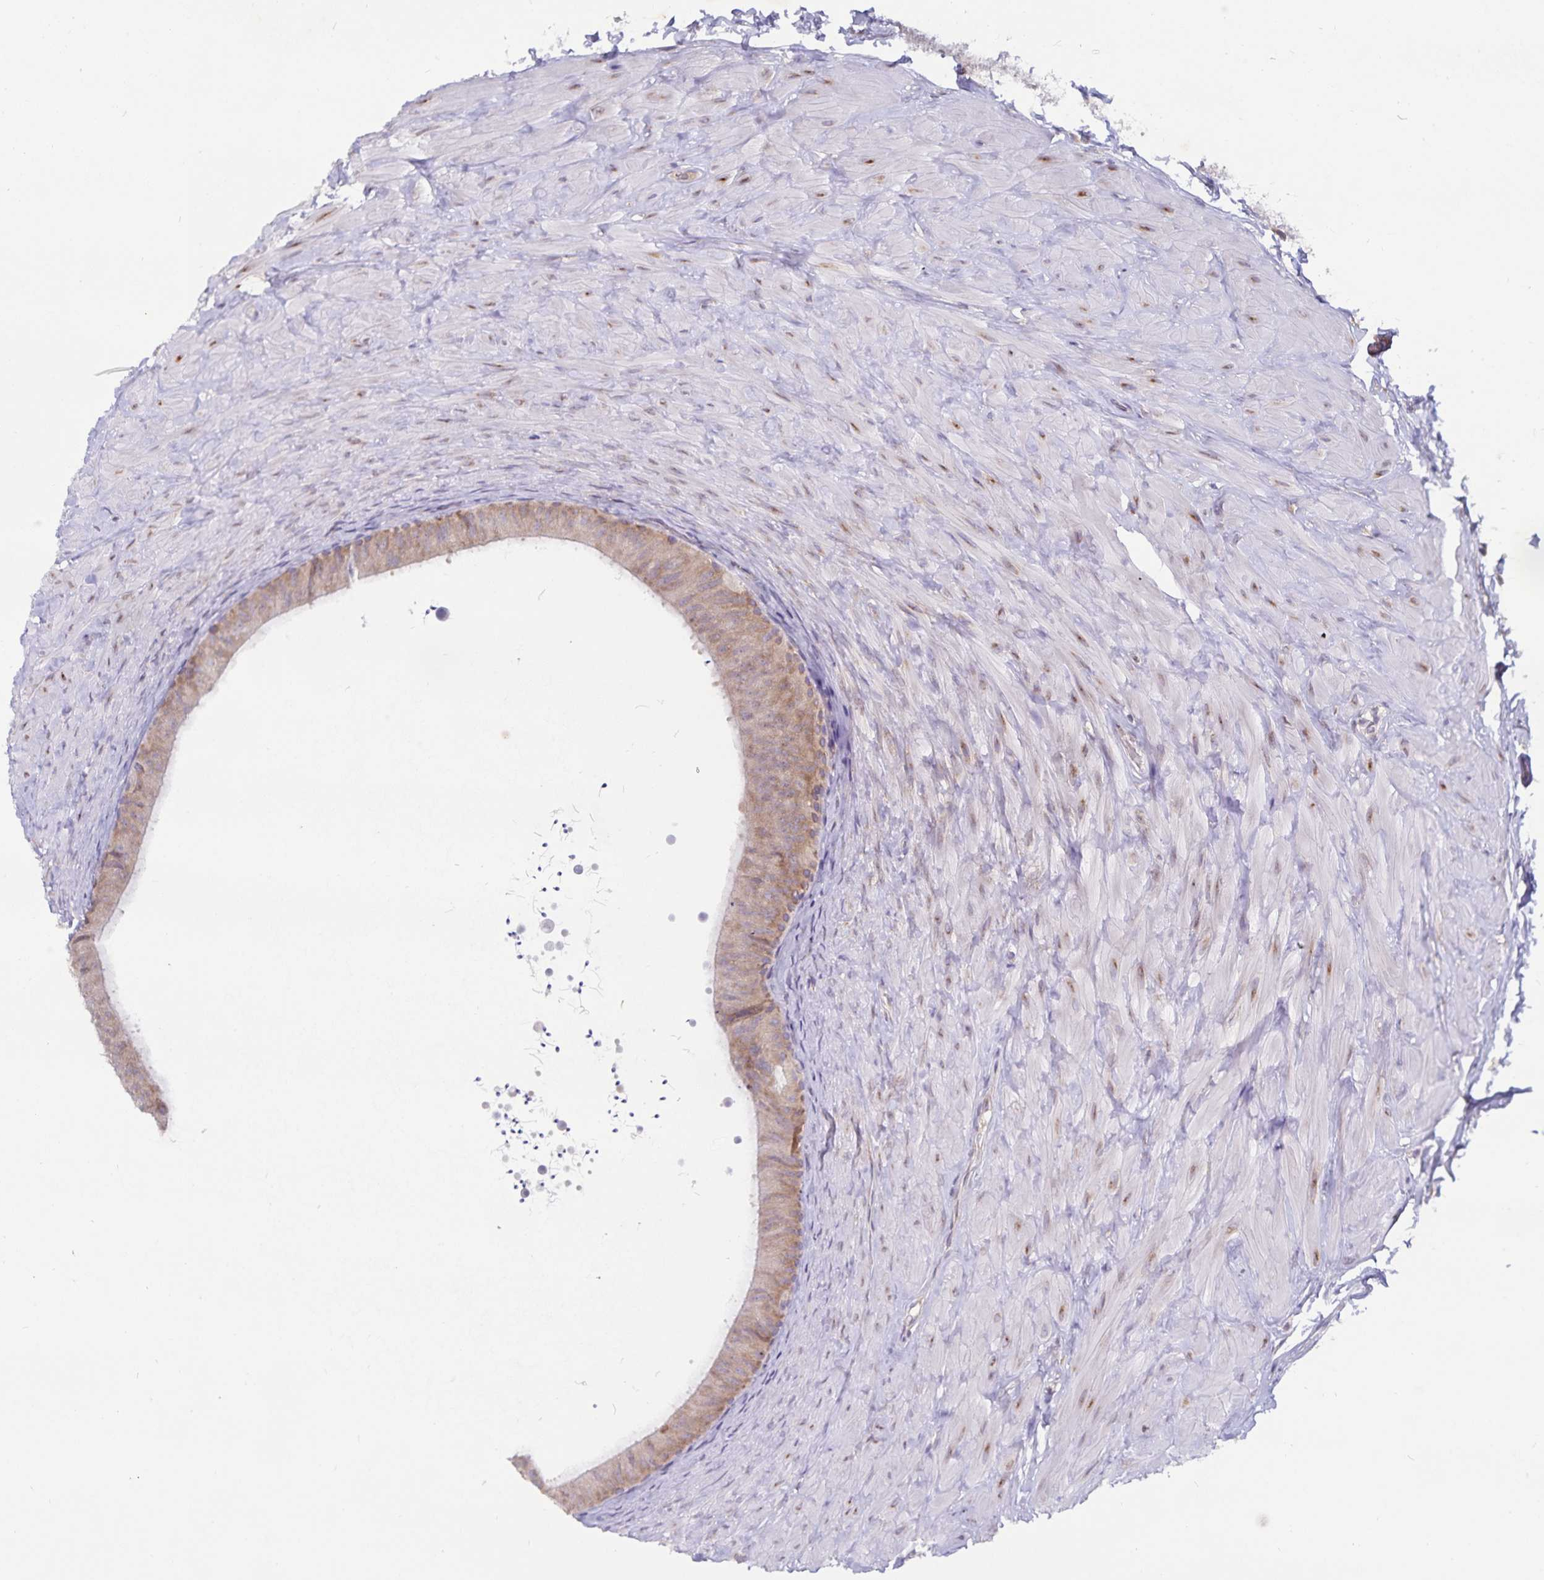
{"staining": {"intensity": "moderate", "quantity": ">75%", "location": "cytoplasmic/membranous"}, "tissue": "epididymis", "cell_type": "Glandular cells", "image_type": "normal", "snomed": [{"axis": "morphology", "description": "Normal tissue, NOS"}, {"axis": "topography", "description": "Epididymis, spermatic cord, NOS"}, {"axis": "topography", "description": "Epididymis"}], "caption": "The image shows a brown stain indicating the presence of a protein in the cytoplasmic/membranous of glandular cells in epididymis. (Stains: DAB in brown, nuclei in blue, Microscopy: brightfield microscopy at high magnification).", "gene": "FAM120A", "patient": {"sex": "male", "age": 31}}